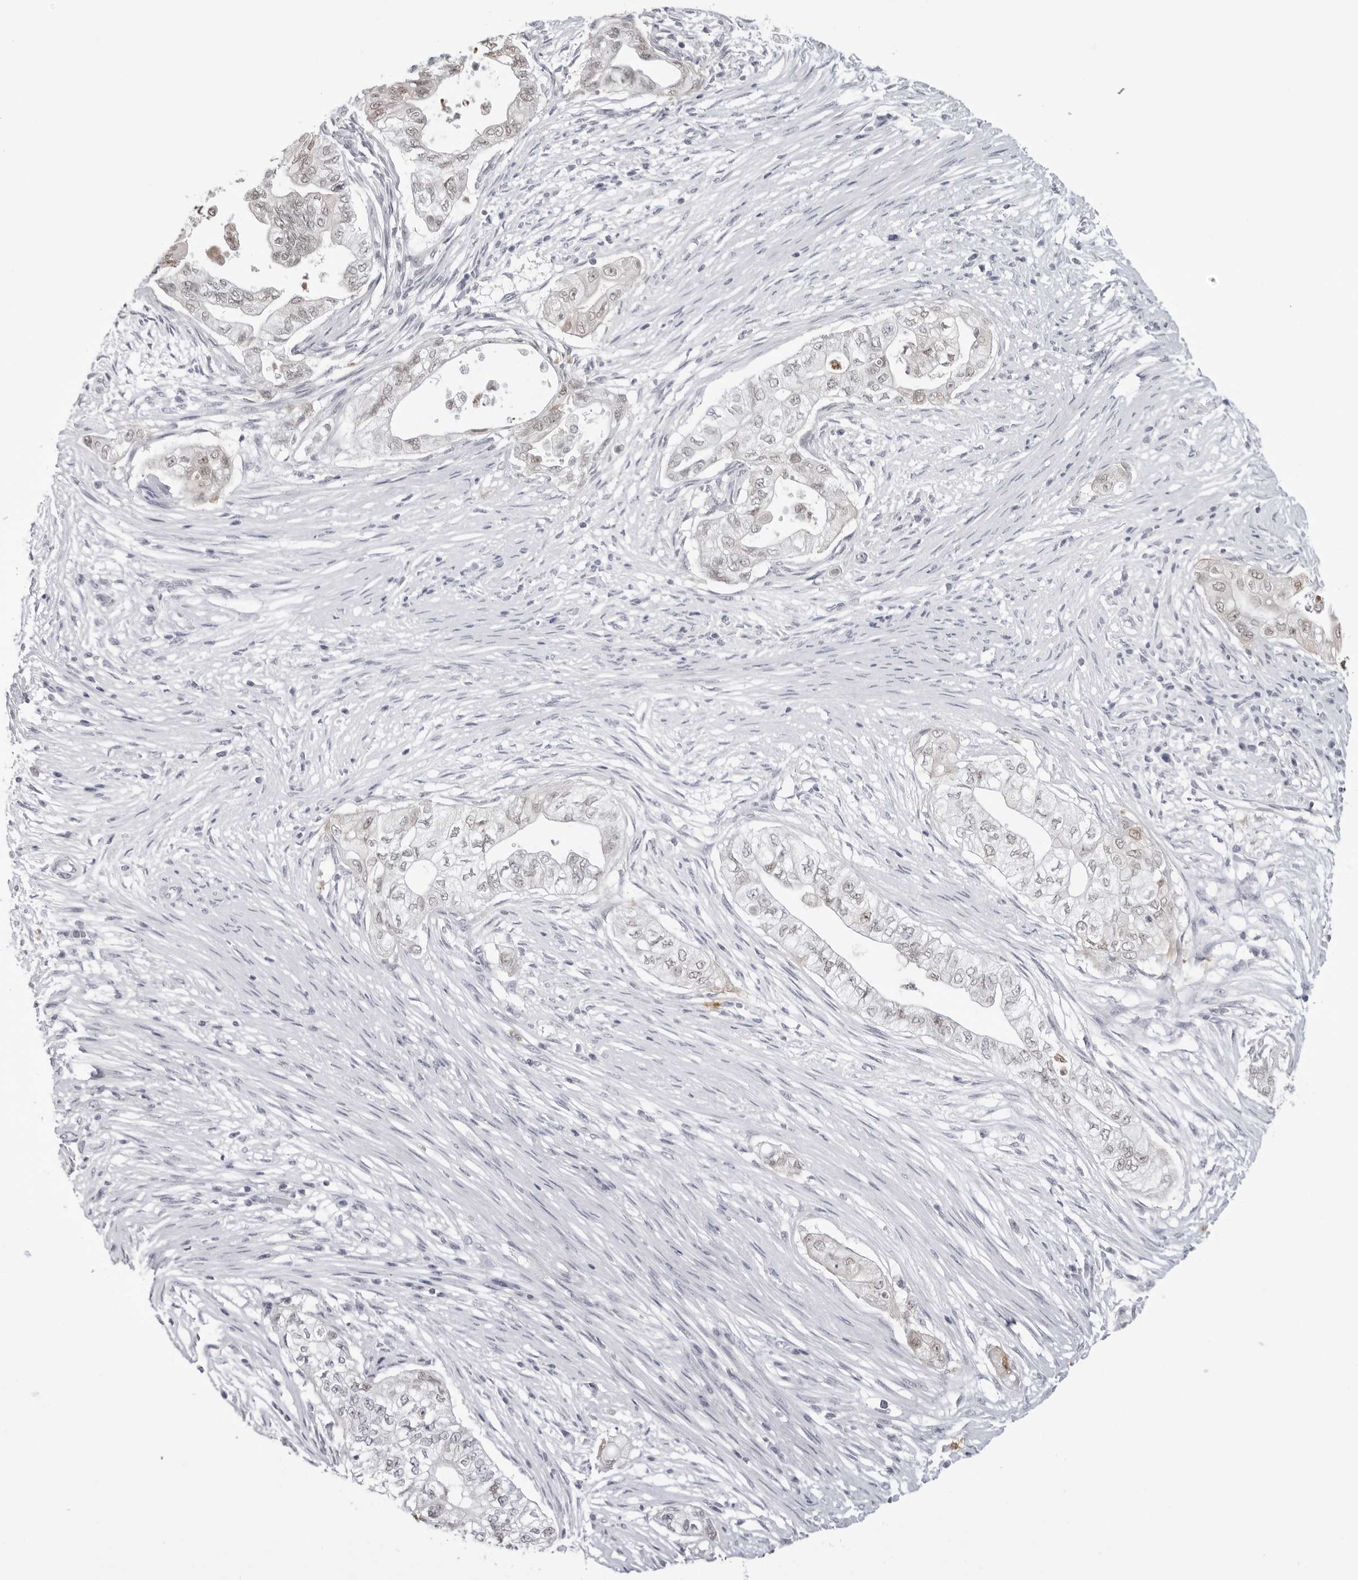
{"staining": {"intensity": "negative", "quantity": "none", "location": "none"}, "tissue": "pancreatic cancer", "cell_type": "Tumor cells", "image_type": "cancer", "snomed": [{"axis": "morphology", "description": "Adenocarcinoma, NOS"}, {"axis": "topography", "description": "Pancreas"}], "caption": "High power microscopy histopathology image of an IHC histopathology image of pancreatic cancer (adenocarcinoma), revealing no significant staining in tumor cells.", "gene": "YWHAG", "patient": {"sex": "male", "age": 72}}